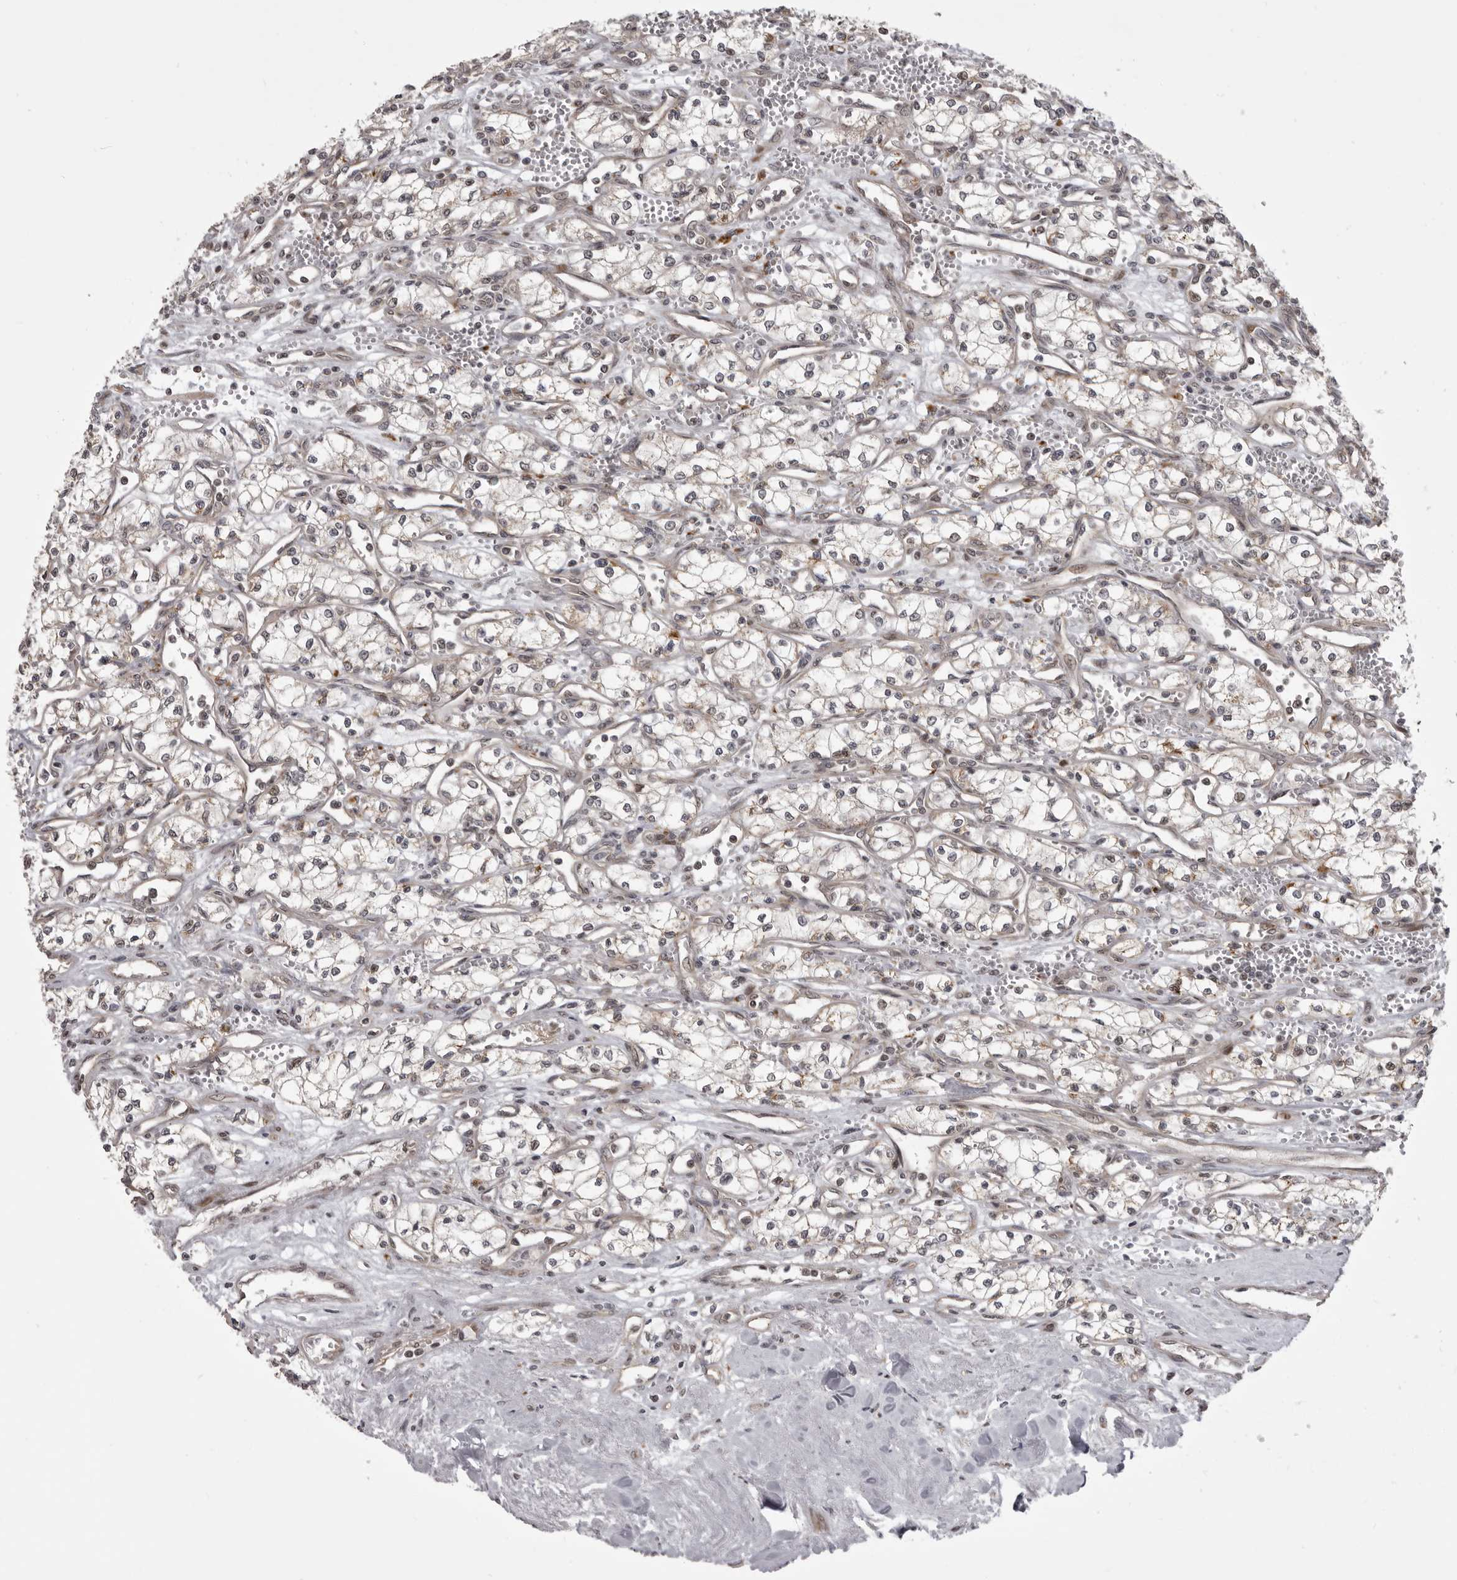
{"staining": {"intensity": "weak", "quantity": "<25%", "location": "cytoplasmic/membranous,nuclear"}, "tissue": "renal cancer", "cell_type": "Tumor cells", "image_type": "cancer", "snomed": [{"axis": "morphology", "description": "Adenocarcinoma, NOS"}, {"axis": "topography", "description": "Kidney"}], "caption": "The image shows no staining of tumor cells in adenocarcinoma (renal).", "gene": "C1orf109", "patient": {"sex": "male", "age": 59}}